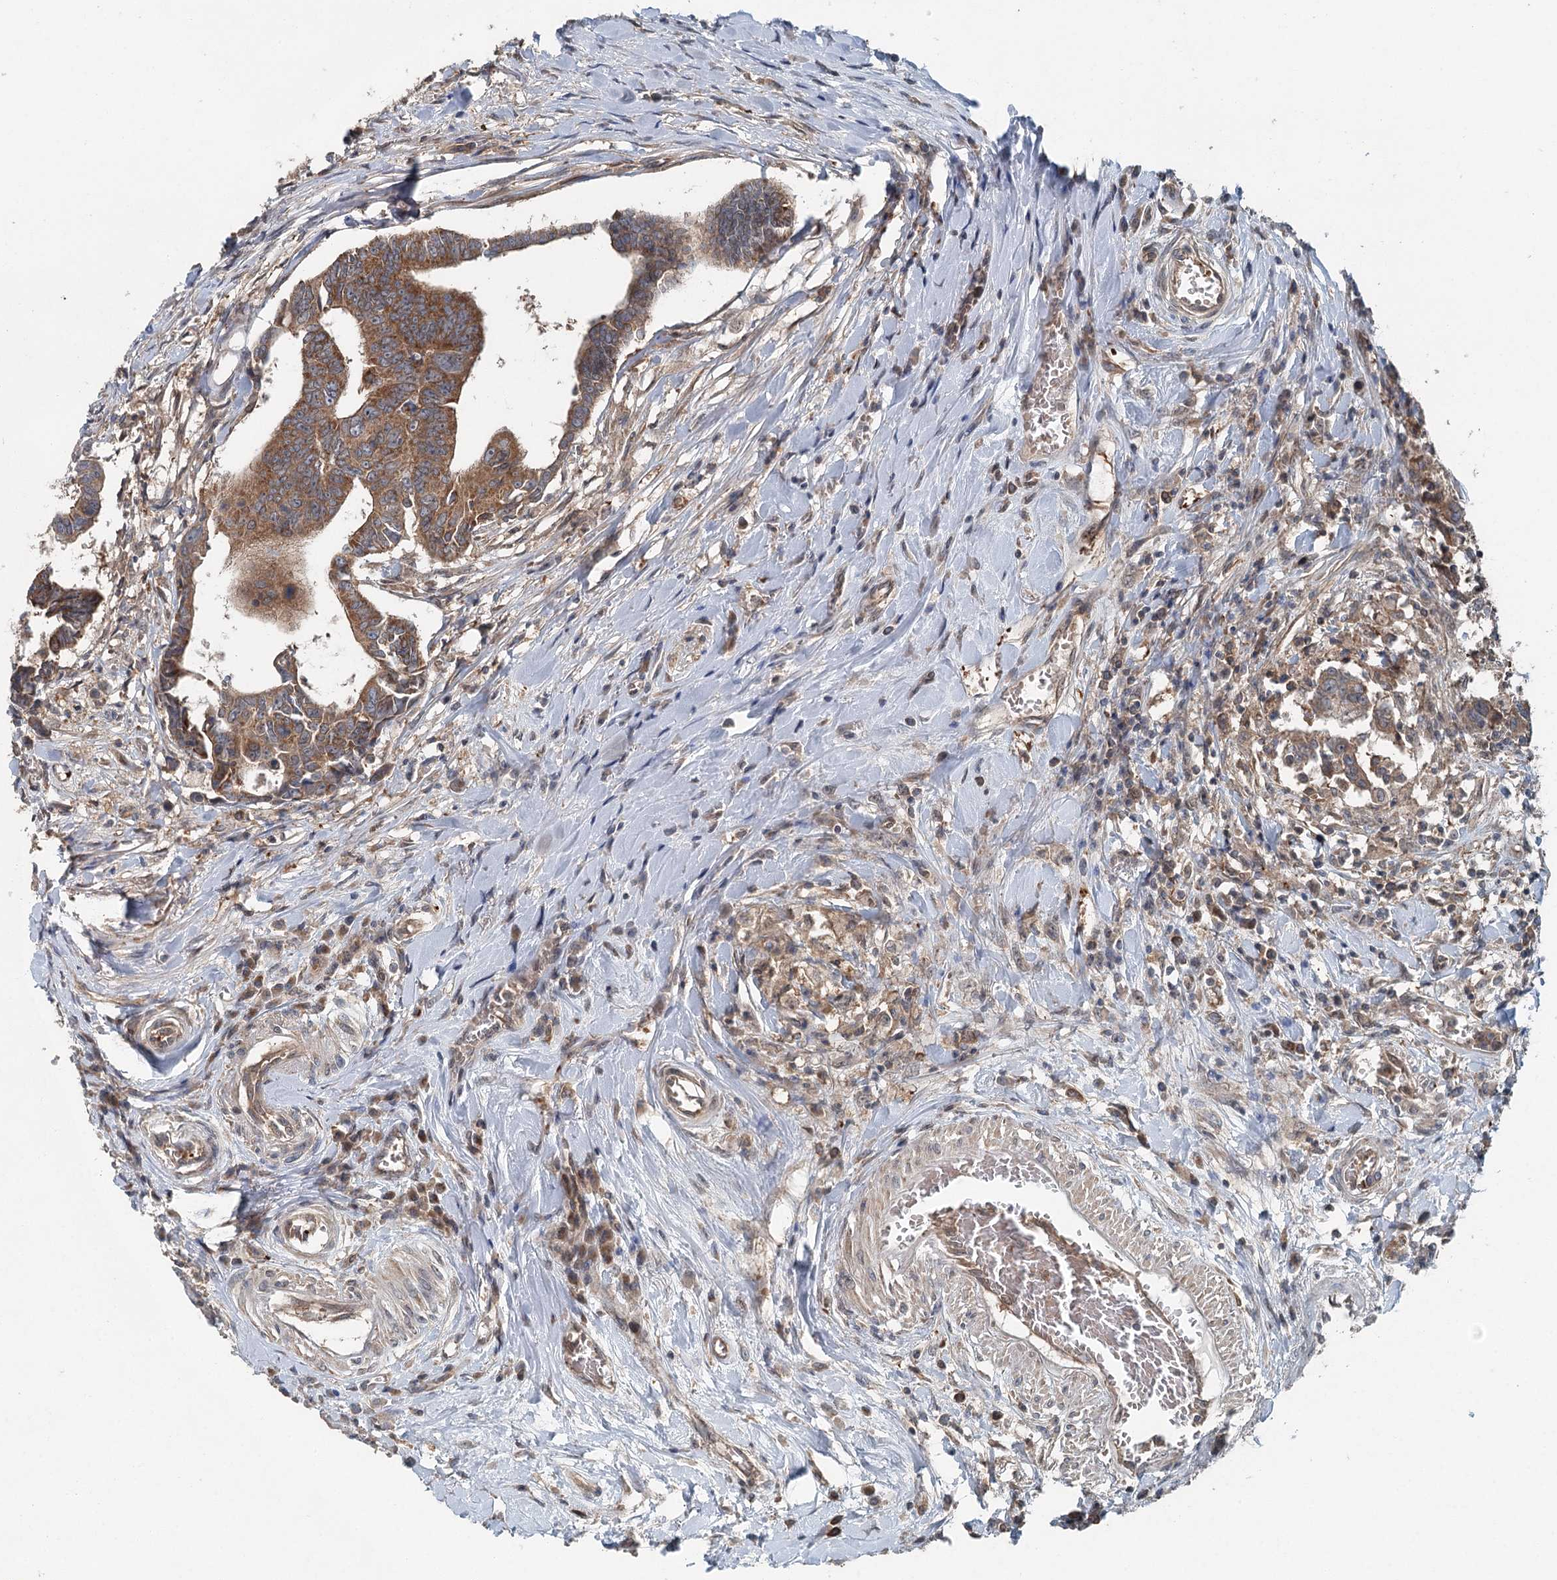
{"staining": {"intensity": "moderate", "quantity": ">75%", "location": "cytoplasmic/membranous"}, "tissue": "colorectal cancer", "cell_type": "Tumor cells", "image_type": "cancer", "snomed": [{"axis": "morphology", "description": "Adenocarcinoma, NOS"}, {"axis": "topography", "description": "Rectum"}], "caption": "Immunohistochemical staining of colorectal adenocarcinoma shows medium levels of moderate cytoplasmic/membranous protein positivity in about >75% of tumor cells.", "gene": "SKIC3", "patient": {"sex": "female", "age": 65}}